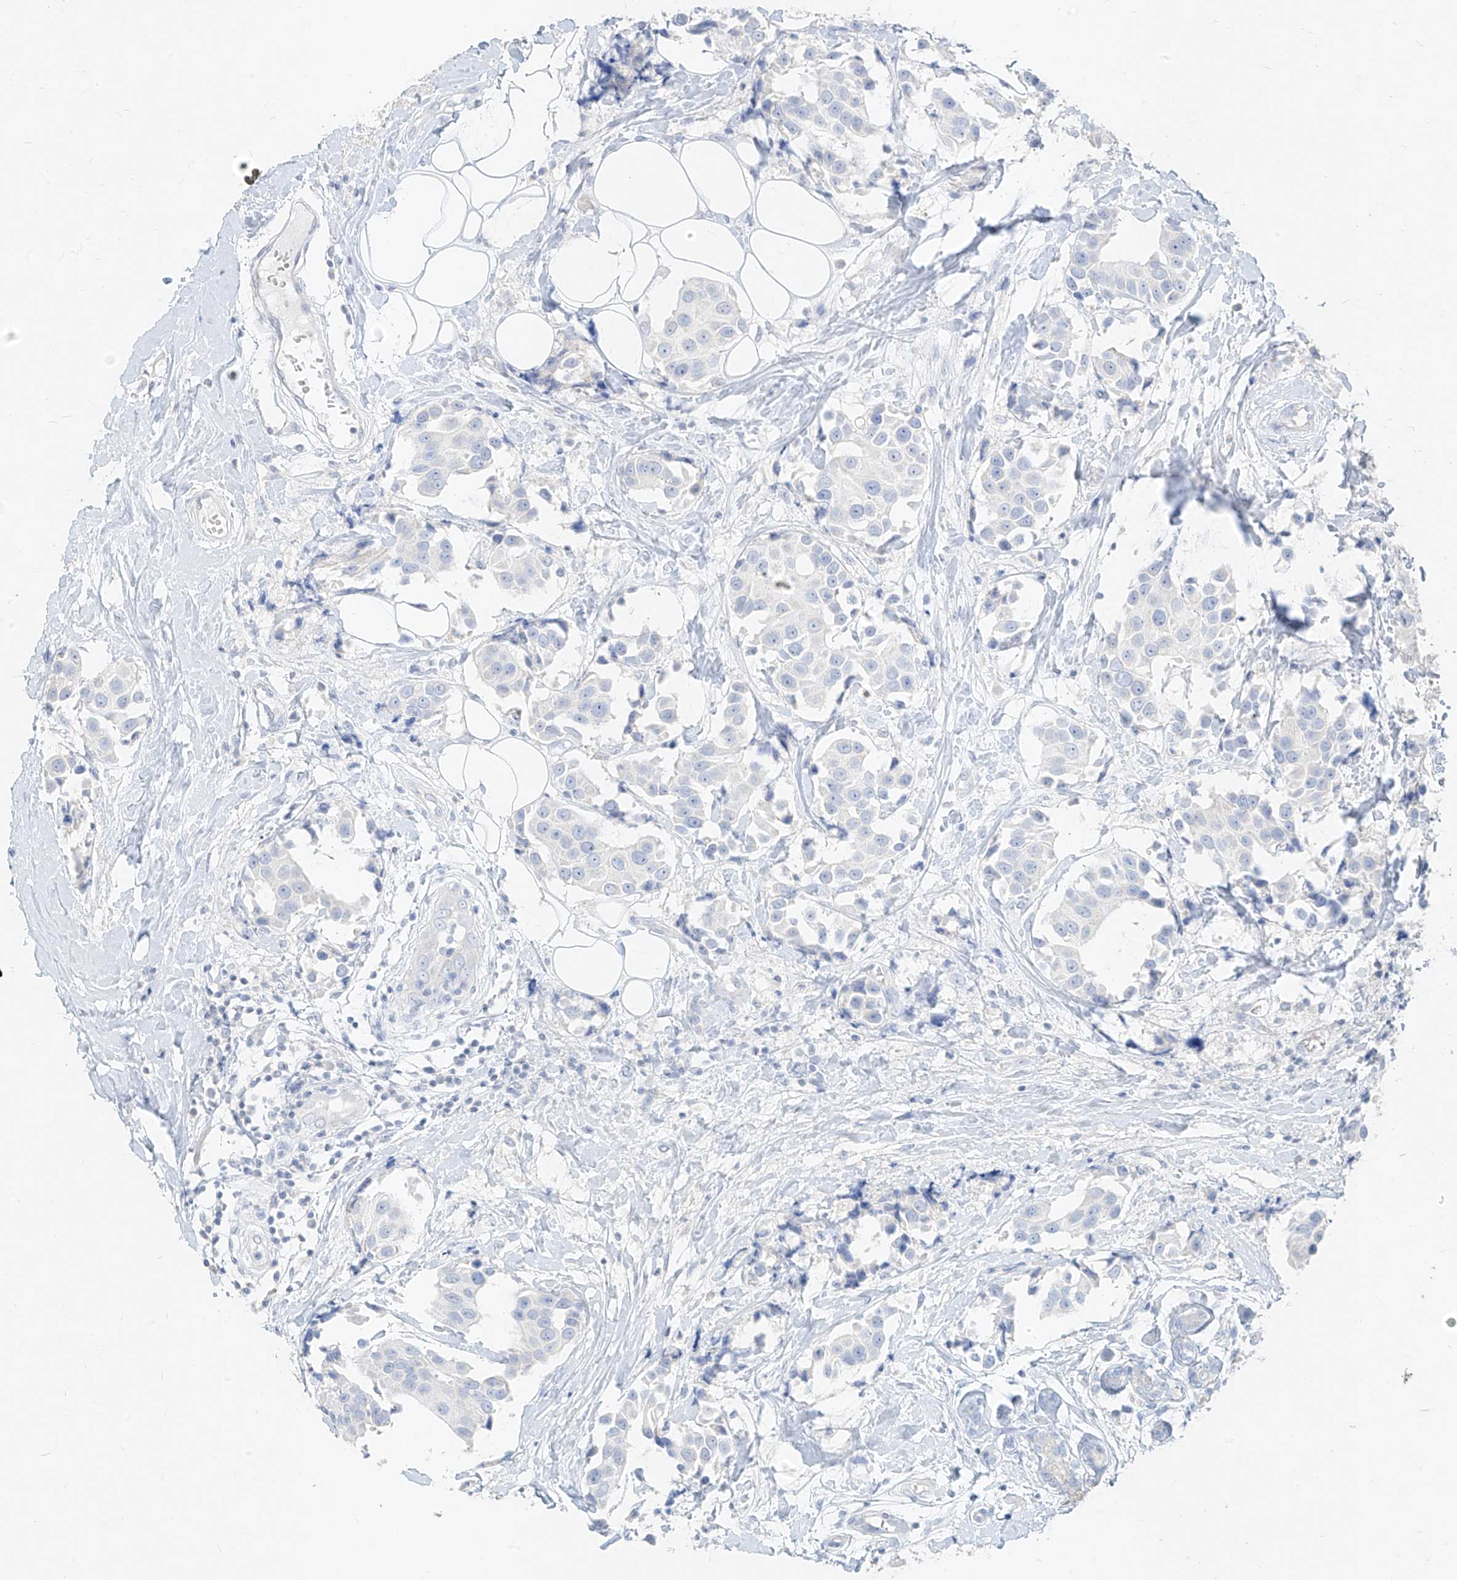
{"staining": {"intensity": "negative", "quantity": "none", "location": "none"}, "tissue": "breast cancer", "cell_type": "Tumor cells", "image_type": "cancer", "snomed": [{"axis": "morphology", "description": "Normal tissue, NOS"}, {"axis": "morphology", "description": "Duct carcinoma"}, {"axis": "topography", "description": "Breast"}], "caption": "Immunohistochemistry of human breast cancer reveals no positivity in tumor cells. Brightfield microscopy of immunohistochemistry (IHC) stained with DAB (brown) and hematoxylin (blue), captured at high magnification.", "gene": "ZZEF1", "patient": {"sex": "female", "age": 39}}